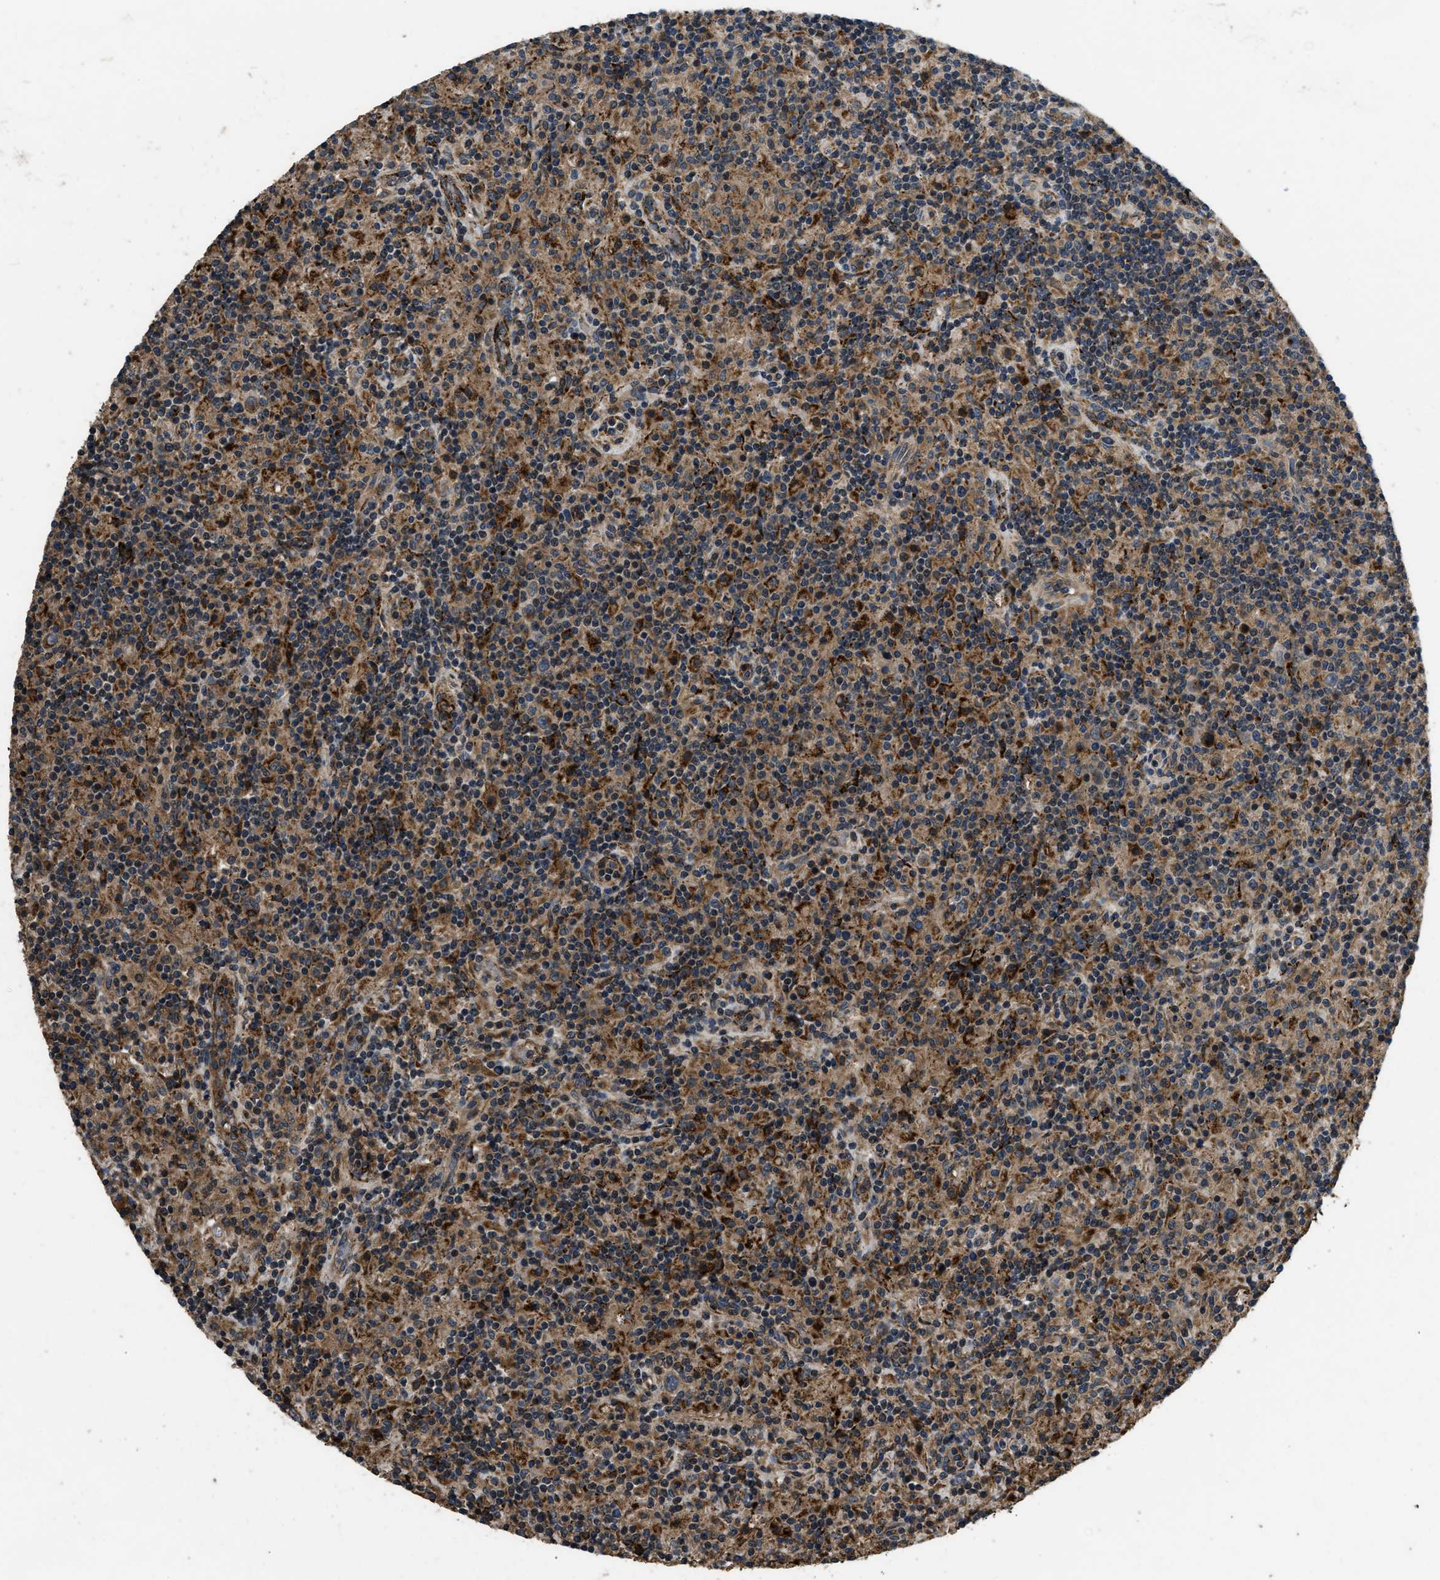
{"staining": {"intensity": "strong", "quantity": "25%-75%", "location": "cytoplasmic/membranous"}, "tissue": "lymphoma", "cell_type": "Tumor cells", "image_type": "cancer", "snomed": [{"axis": "morphology", "description": "Hodgkin's disease, NOS"}, {"axis": "topography", "description": "Lymph node"}], "caption": "Hodgkin's disease stained for a protein shows strong cytoplasmic/membranous positivity in tumor cells.", "gene": "GGH", "patient": {"sex": "male", "age": 70}}